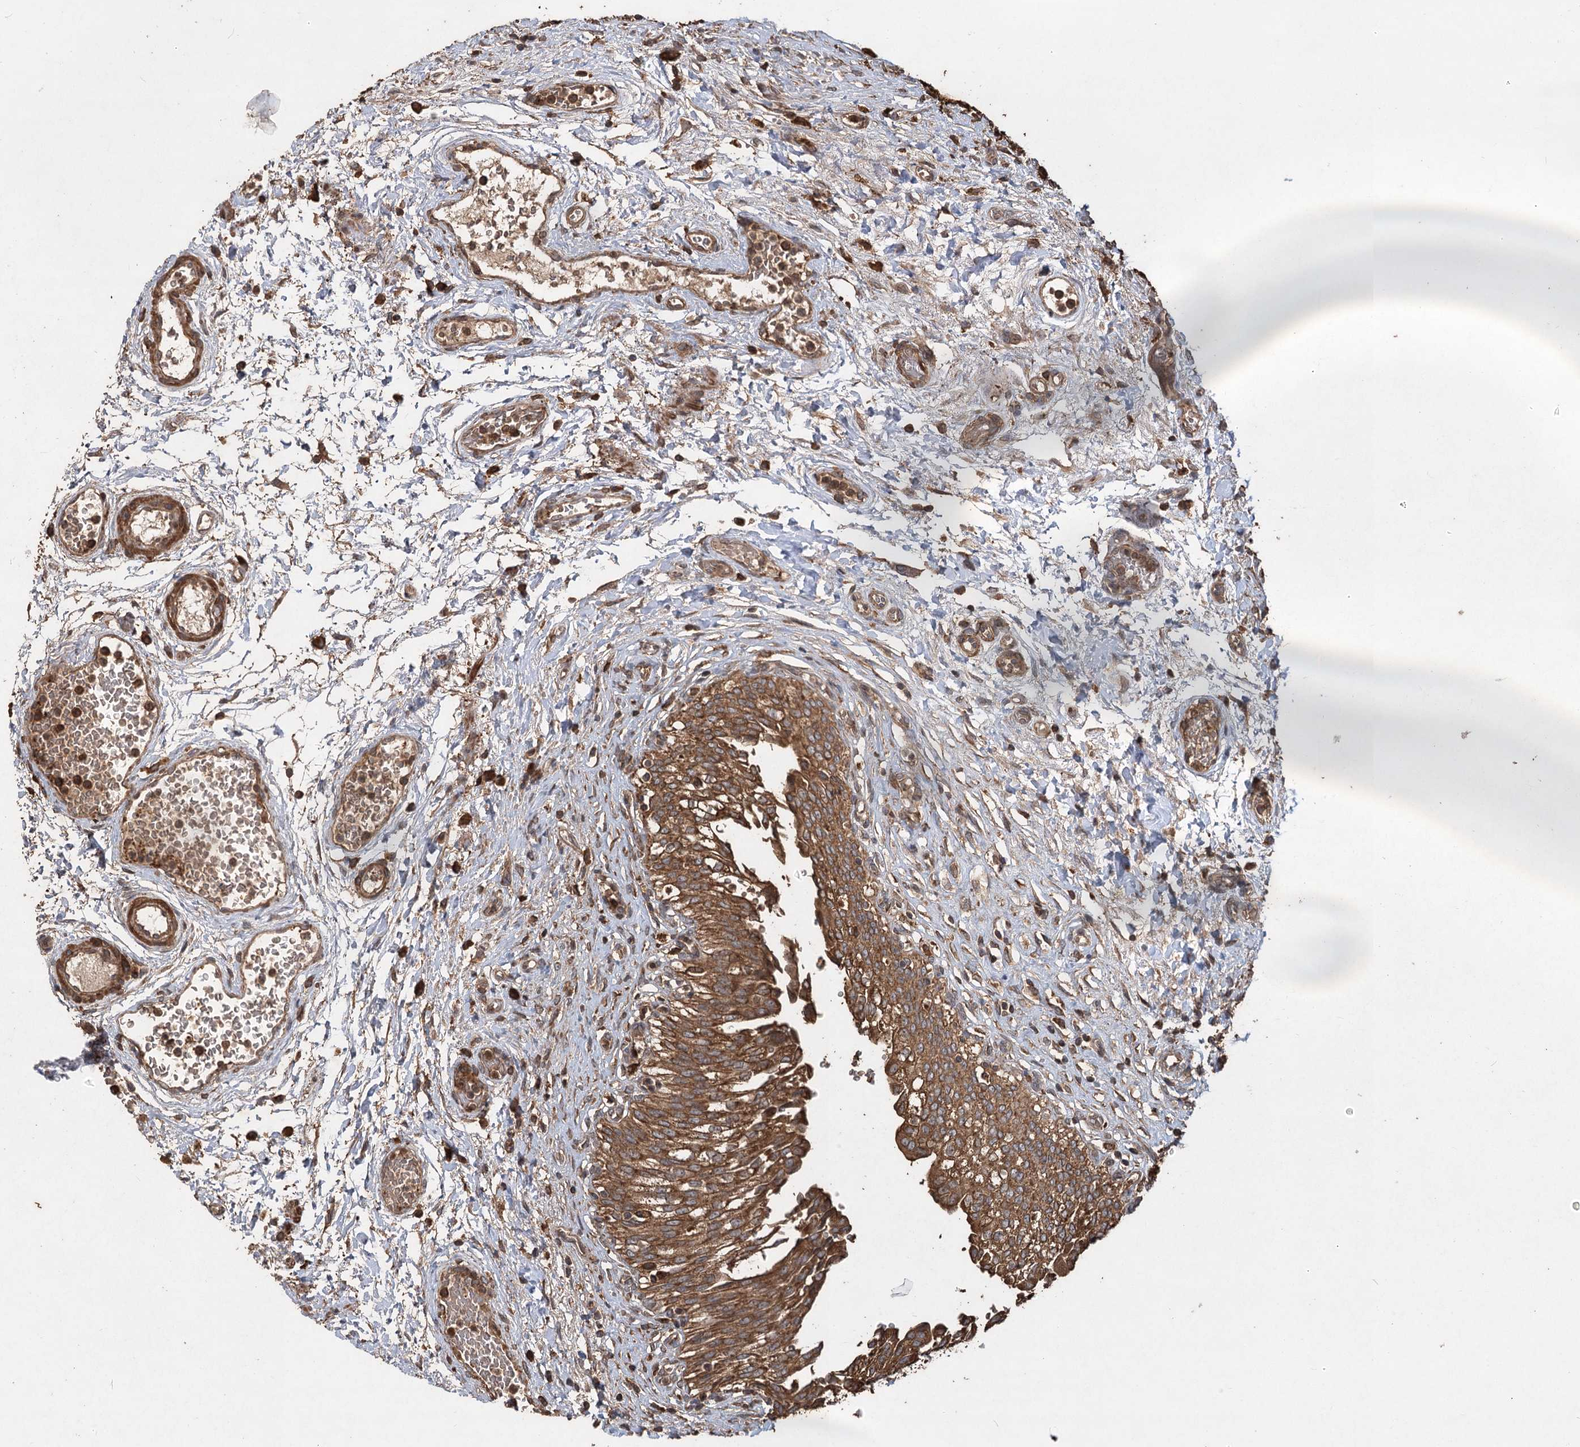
{"staining": {"intensity": "strong", "quantity": ">75%", "location": "cytoplasmic/membranous"}, "tissue": "urinary bladder", "cell_type": "Urothelial cells", "image_type": "normal", "snomed": [{"axis": "morphology", "description": "Urothelial carcinoma, High grade"}, {"axis": "topography", "description": "Urinary bladder"}], "caption": "A high-resolution micrograph shows immunohistochemistry staining of benign urinary bladder, which exhibits strong cytoplasmic/membranous positivity in about >75% of urothelial cells.", "gene": "PIK3C2A", "patient": {"sex": "male", "age": 46}}